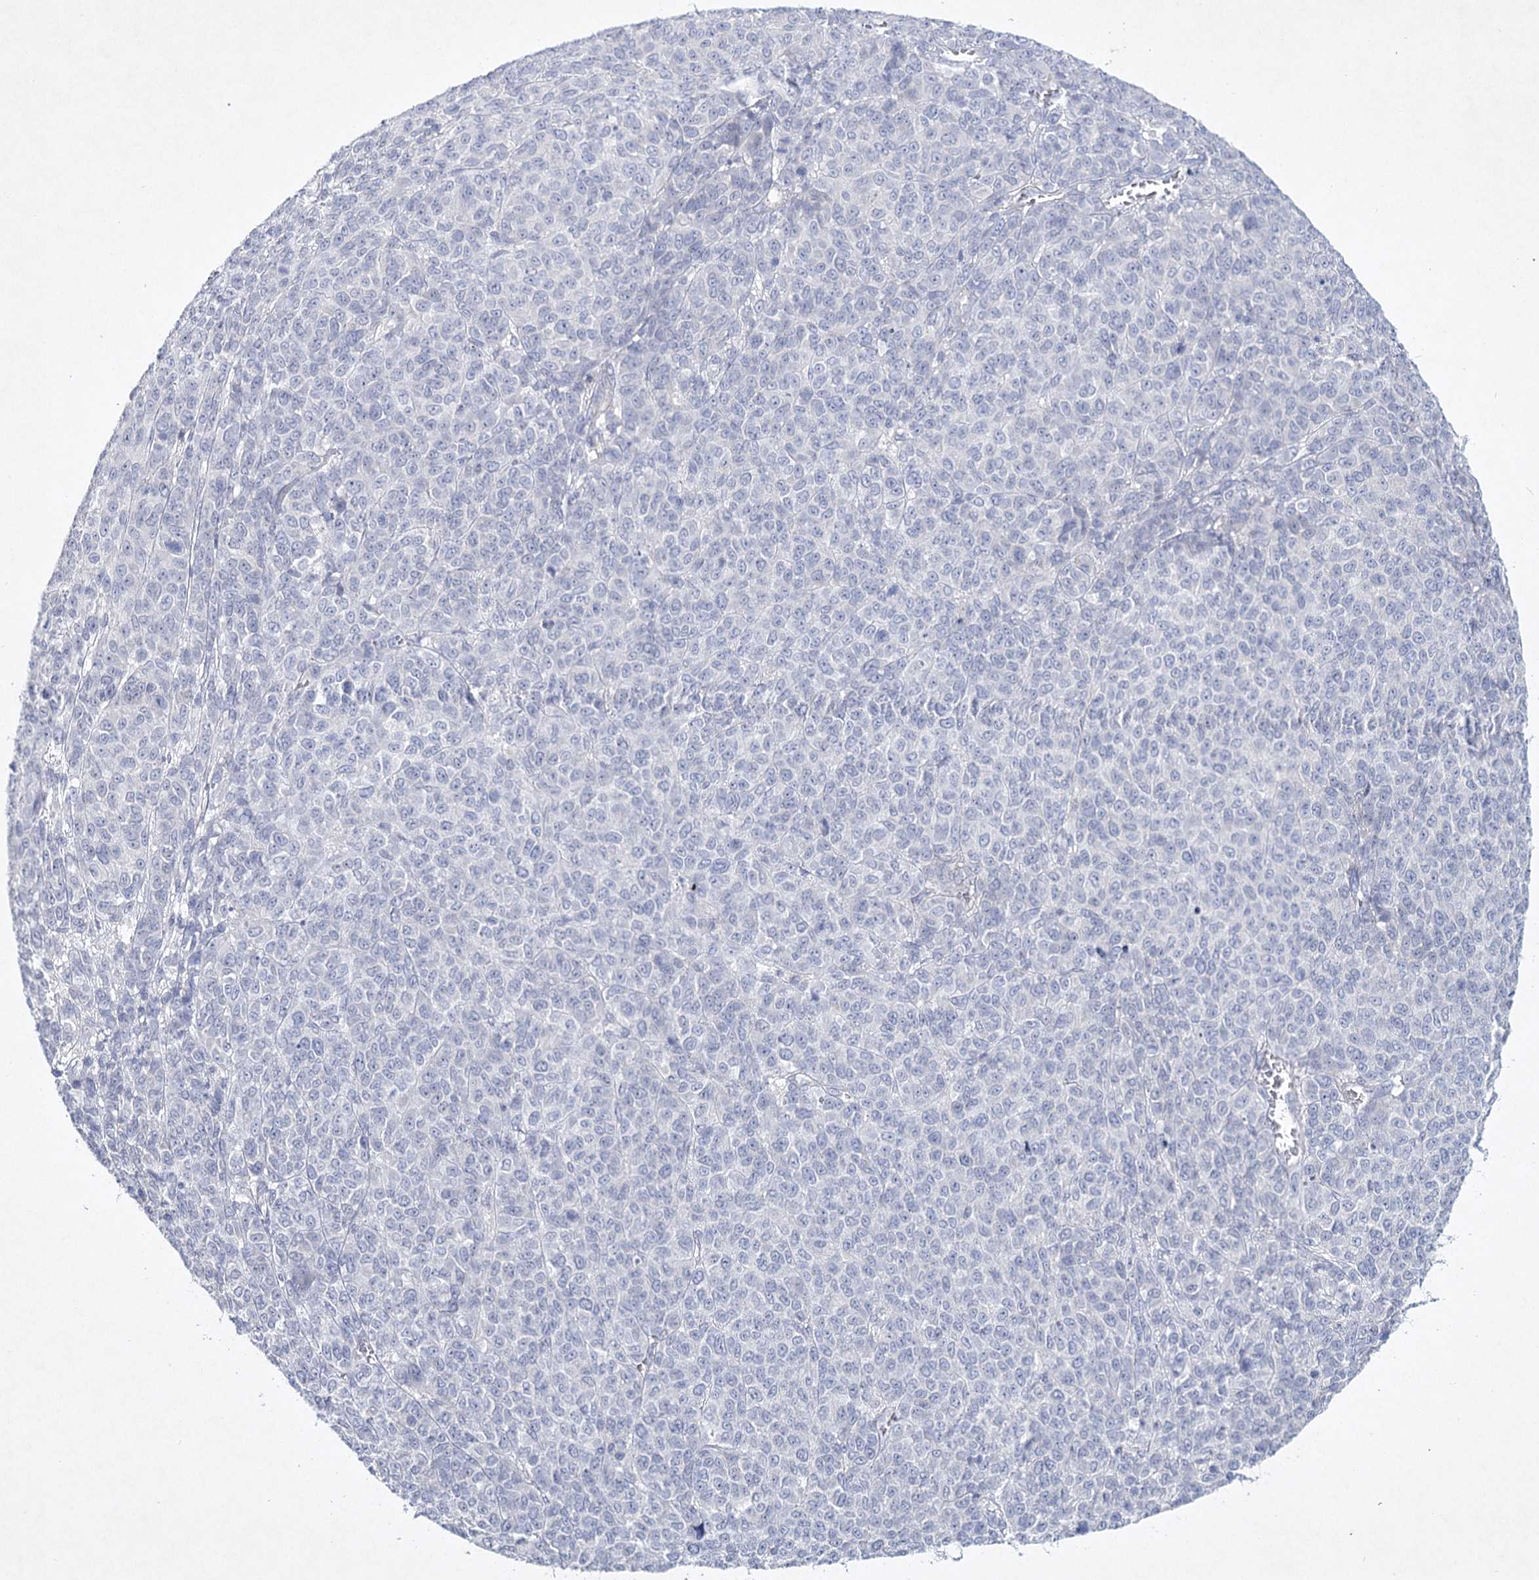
{"staining": {"intensity": "negative", "quantity": "none", "location": "none"}, "tissue": "melanoma", "cell_type": "Tumor cells", "image_type": "cancer", "snomed": [{"axis": "morphology", "description": "Malignant melanoma, NOS"}, {"axis": "topography", "description": "Skin"}], "caption": "An IHC histopathology image of melanoma is shown. There is no staining in tumor cells of melanoma.", "gene": "MAP3K13", "patient": {"sex": "male", "age": 49}}